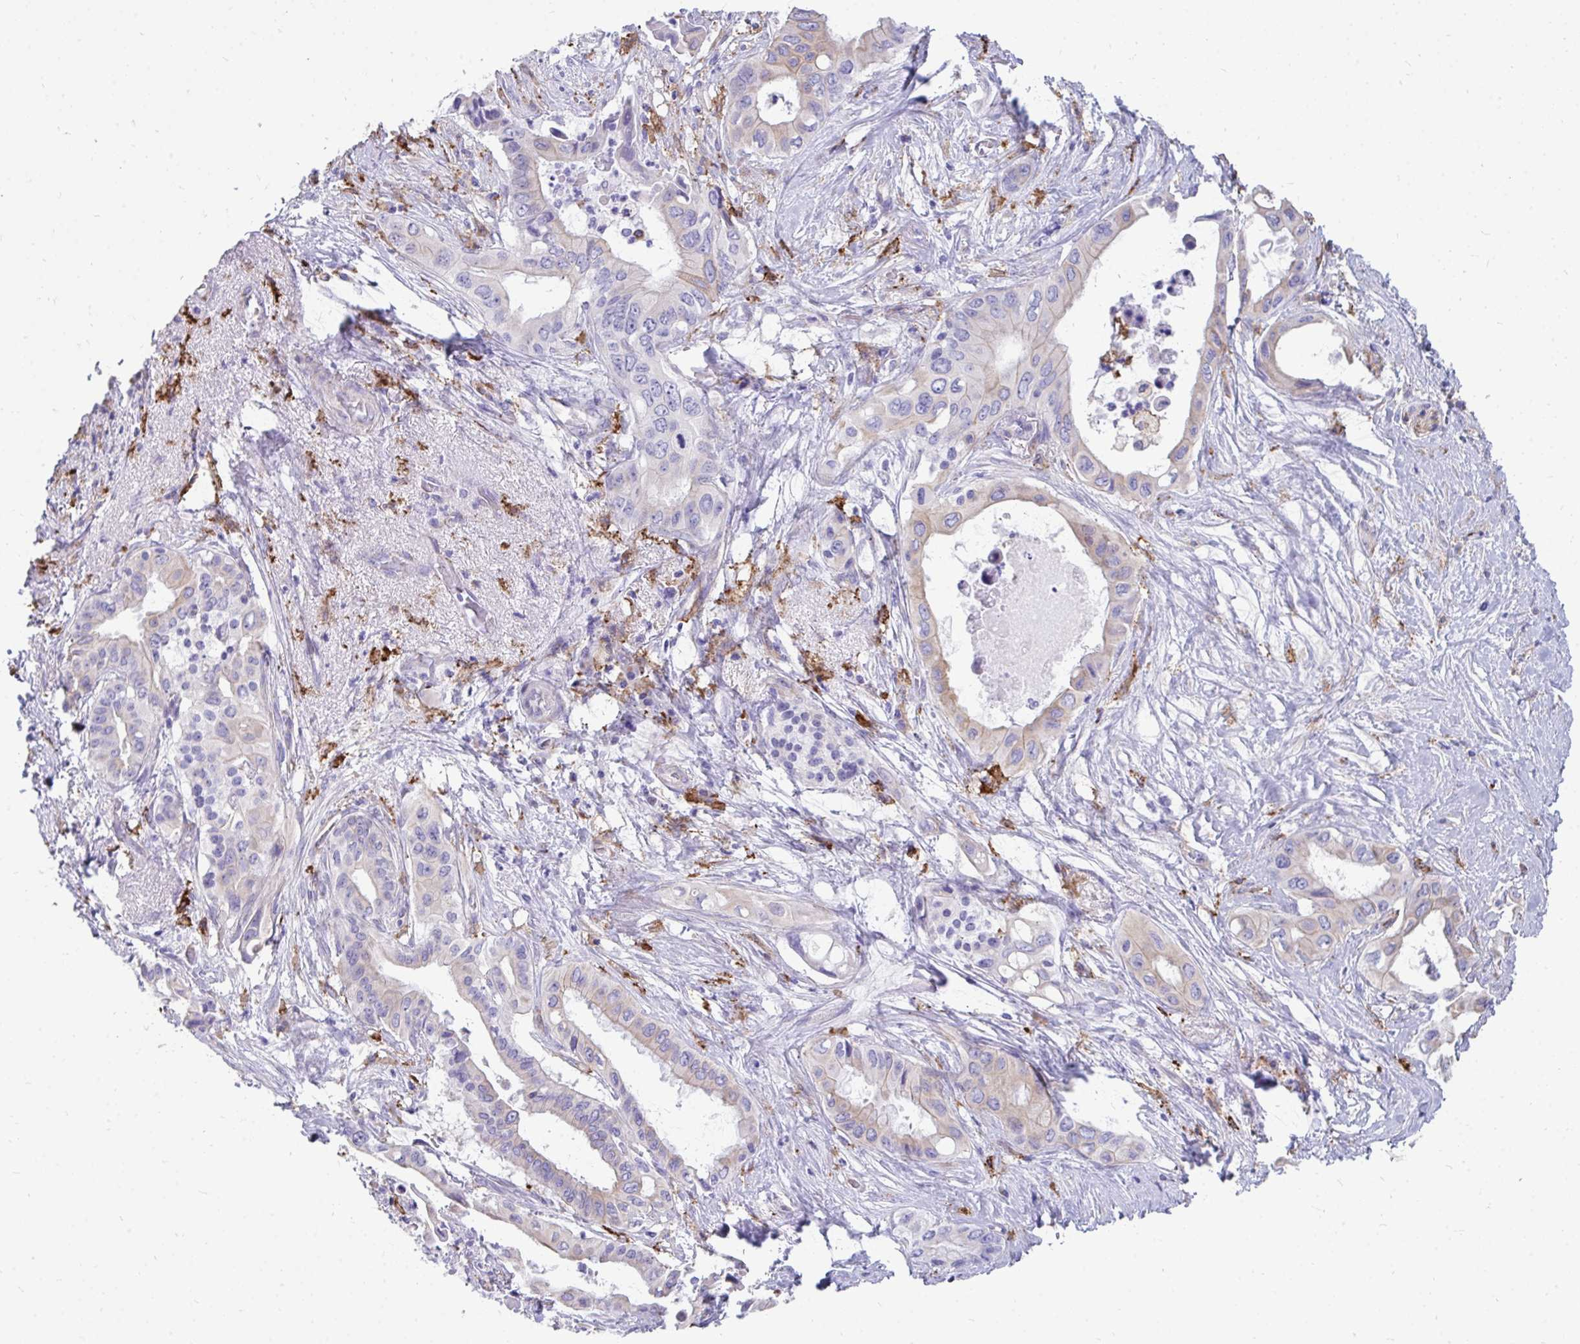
{"staining": {"intensity": "weak", "quantity": "25%-75%", "location": "cytoplasmic/membranous"}, "tissue": "pancreatic cancer", "cell_type": "Tumor cells", "image_type": "cancer", "snomed": [{"axis": "morphology", "description": "Adenocarcinoma, NOS"}, {"axis": "topography", "description": "Pancreas"}], "caption": "Weak cytoplasmic/membranous staining is identified in about 25%-75% of tumor cells in adenocarcinoma (pancreatic). (DAB = brown stain, brightfield microscopy at high magnification).", "gene": "CD163", "patient": {"sex": "female", "age": 77}}